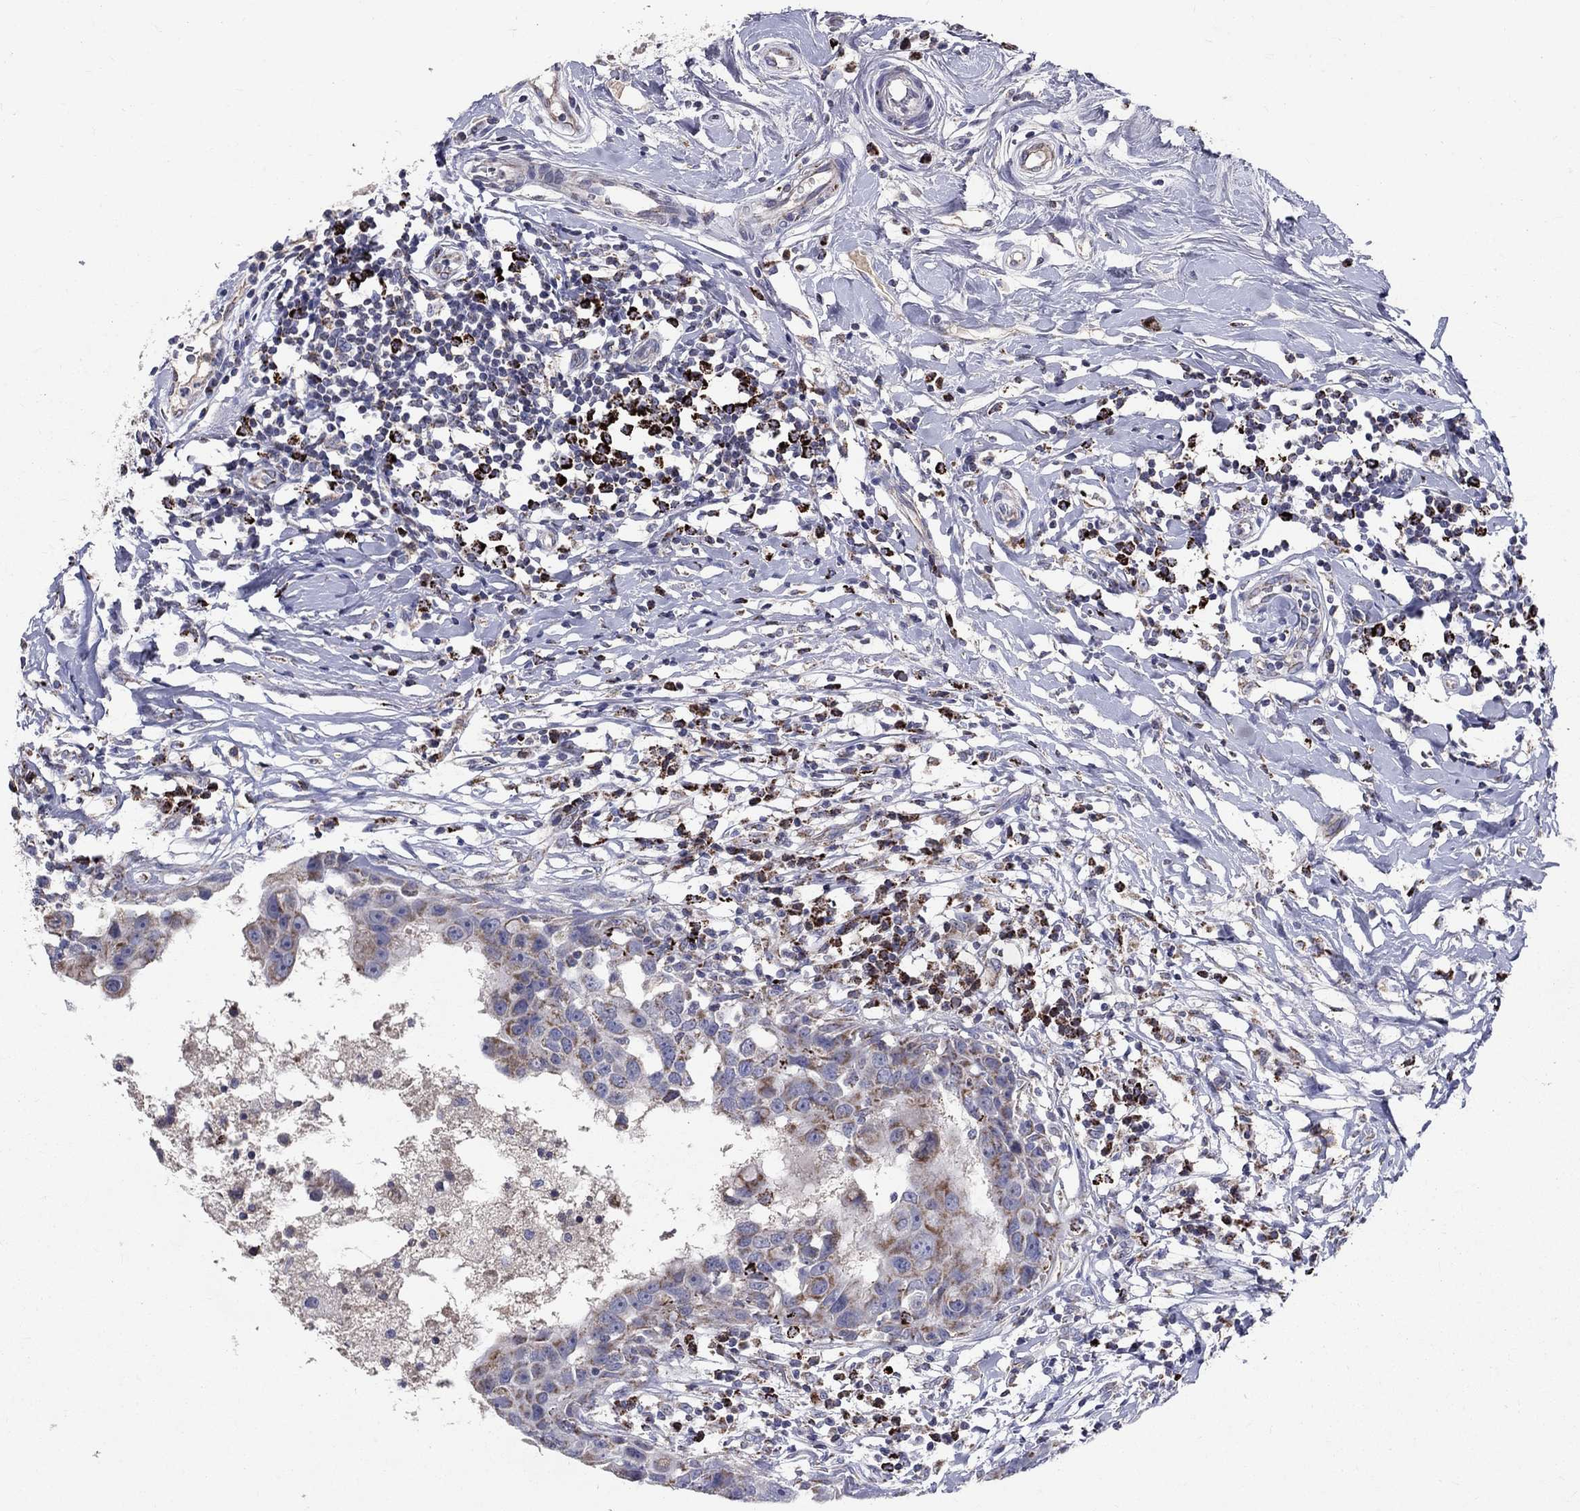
{"staining": {"intensity": "moderate", "quantity": "<25%", "location": "cytoplasmic/membranous"}, "tissue": "breast cancer", "cell_type": "Tumor cells", "image_type": "cancer", "snomed": [{"axis": "morphology", "description": "Duct carcinoma"}, {"axis": "topography", "description": "Breast"}], "caption": "About <25% of tumor cells in intraductal carcinoma (breast) display moderate cytoplasmic/membranous protein expression as visualized by brown immunohistochemical staining.", "gene": "SLC4A10", "patient": {"sex": "female", "age": 27}}